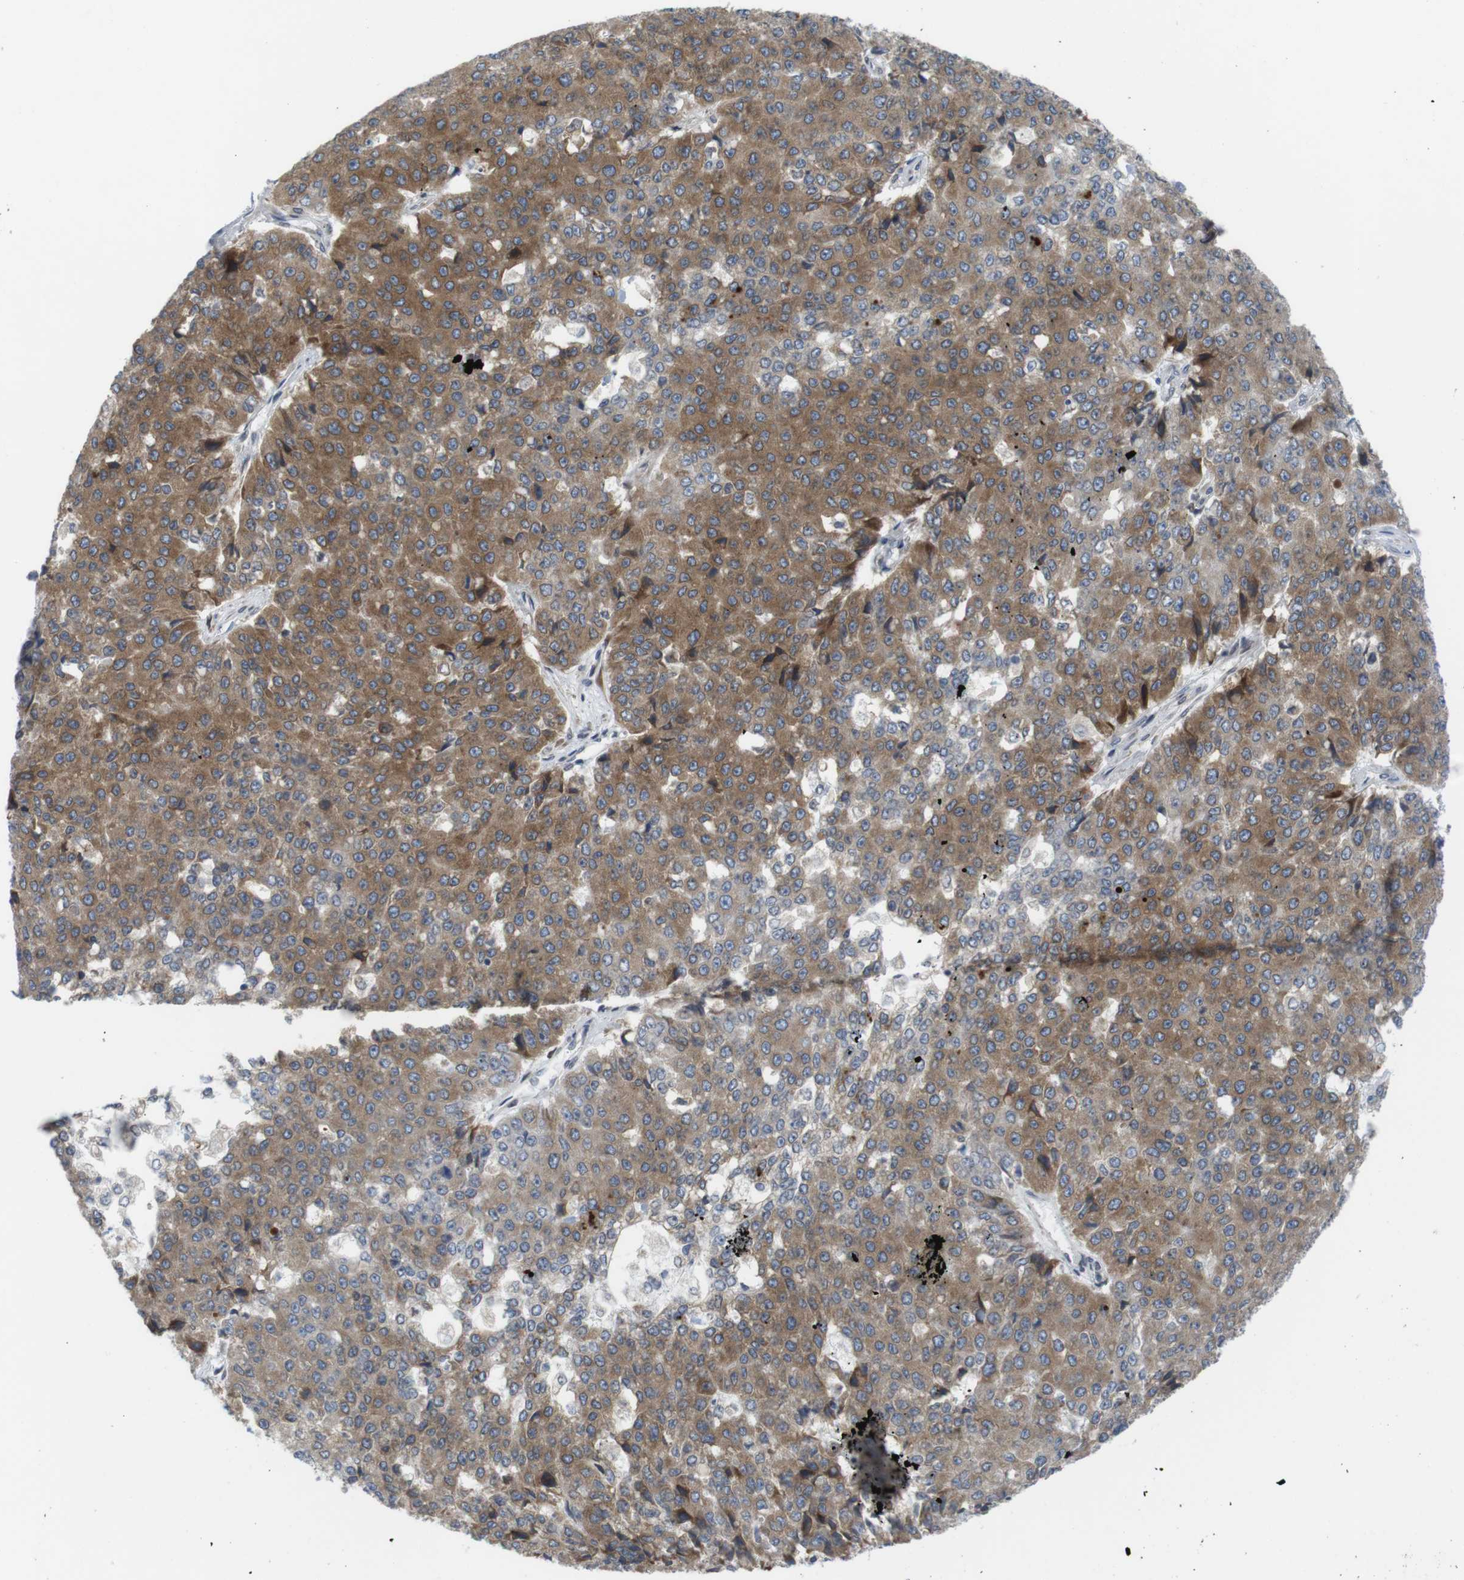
{"staining": {"intensity": "moderate", "quantity": "25%-75%", "location": "cytoplasmic/membranous"}, "tissue": "pancreatic cancer", "cell_type": "Tumor cells", "image_type": "cancer", "snomed": [{"axis": "morphology", "description": "Adenocarcinoma, NOS"}, {"axis": "topography", "description": "Pancreas"}], "caption": "Pancreatic adenocarcinoma was stained to show a protein in brown. There is medium levels of moderate cytoplasmic/membranous staining in approximately 25%-75% of tumor cells.", "gene": "ERGIC3", "patient": {"sex": "male", "age": 50}}